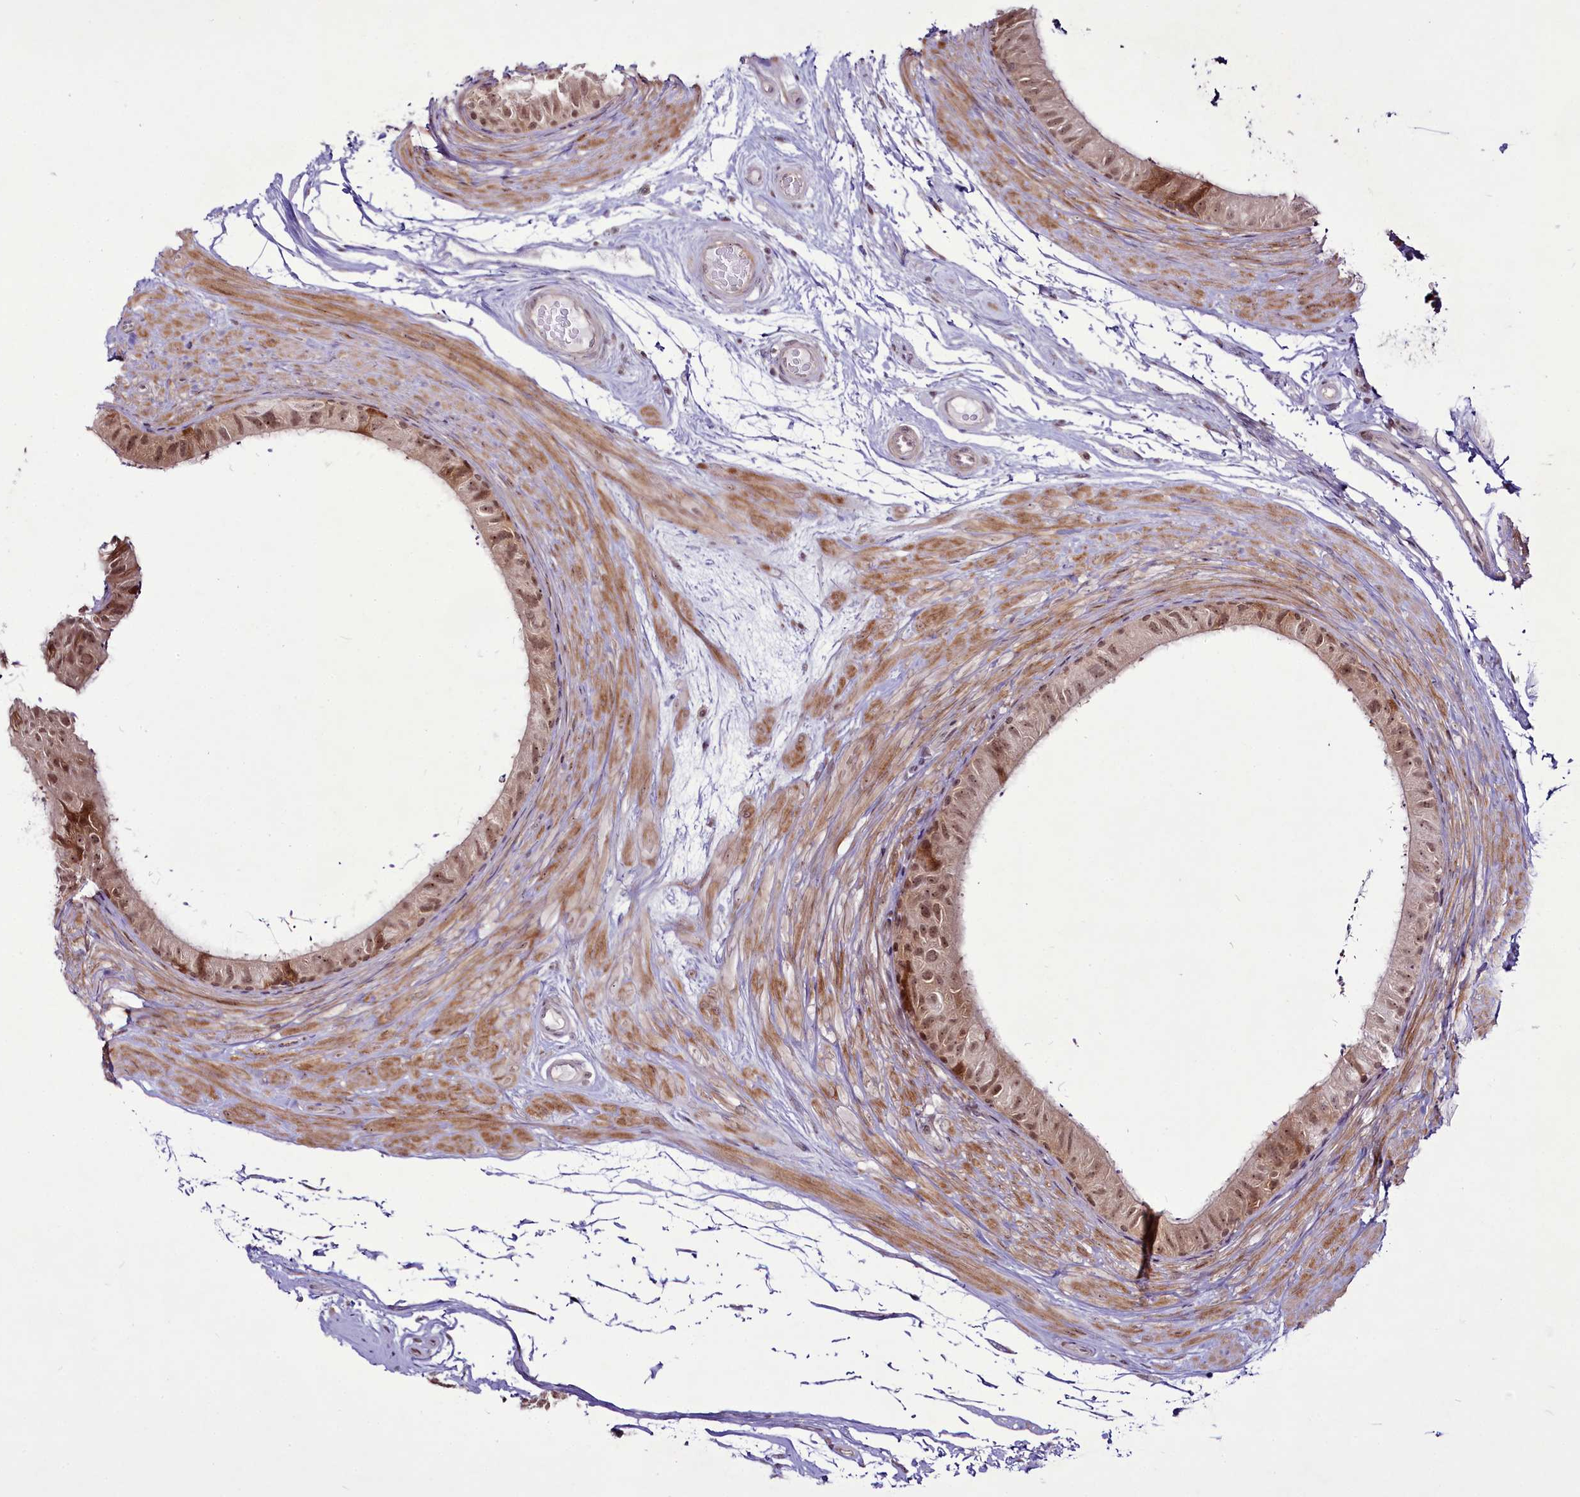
{"staining": {"intensity": "moderate", "quantity": ">75%", "location": "nuclear"}, "tissue": "epididymis", "cell_type": "Glandular cells", "image_type": "normal", "snomed": [{"axis": "morphology", "description": "Normal tissue, NOS"}, {"axis": "topography", "description": "Epididymis"}], "caption": "This is a photomicrograph of immunohistochemistry staining of normal epididymis, which shows moderate staining in the nuclear of glandular cells.", "gene": "RSBN1", "patient": {"sex": "male", "age": 45}}